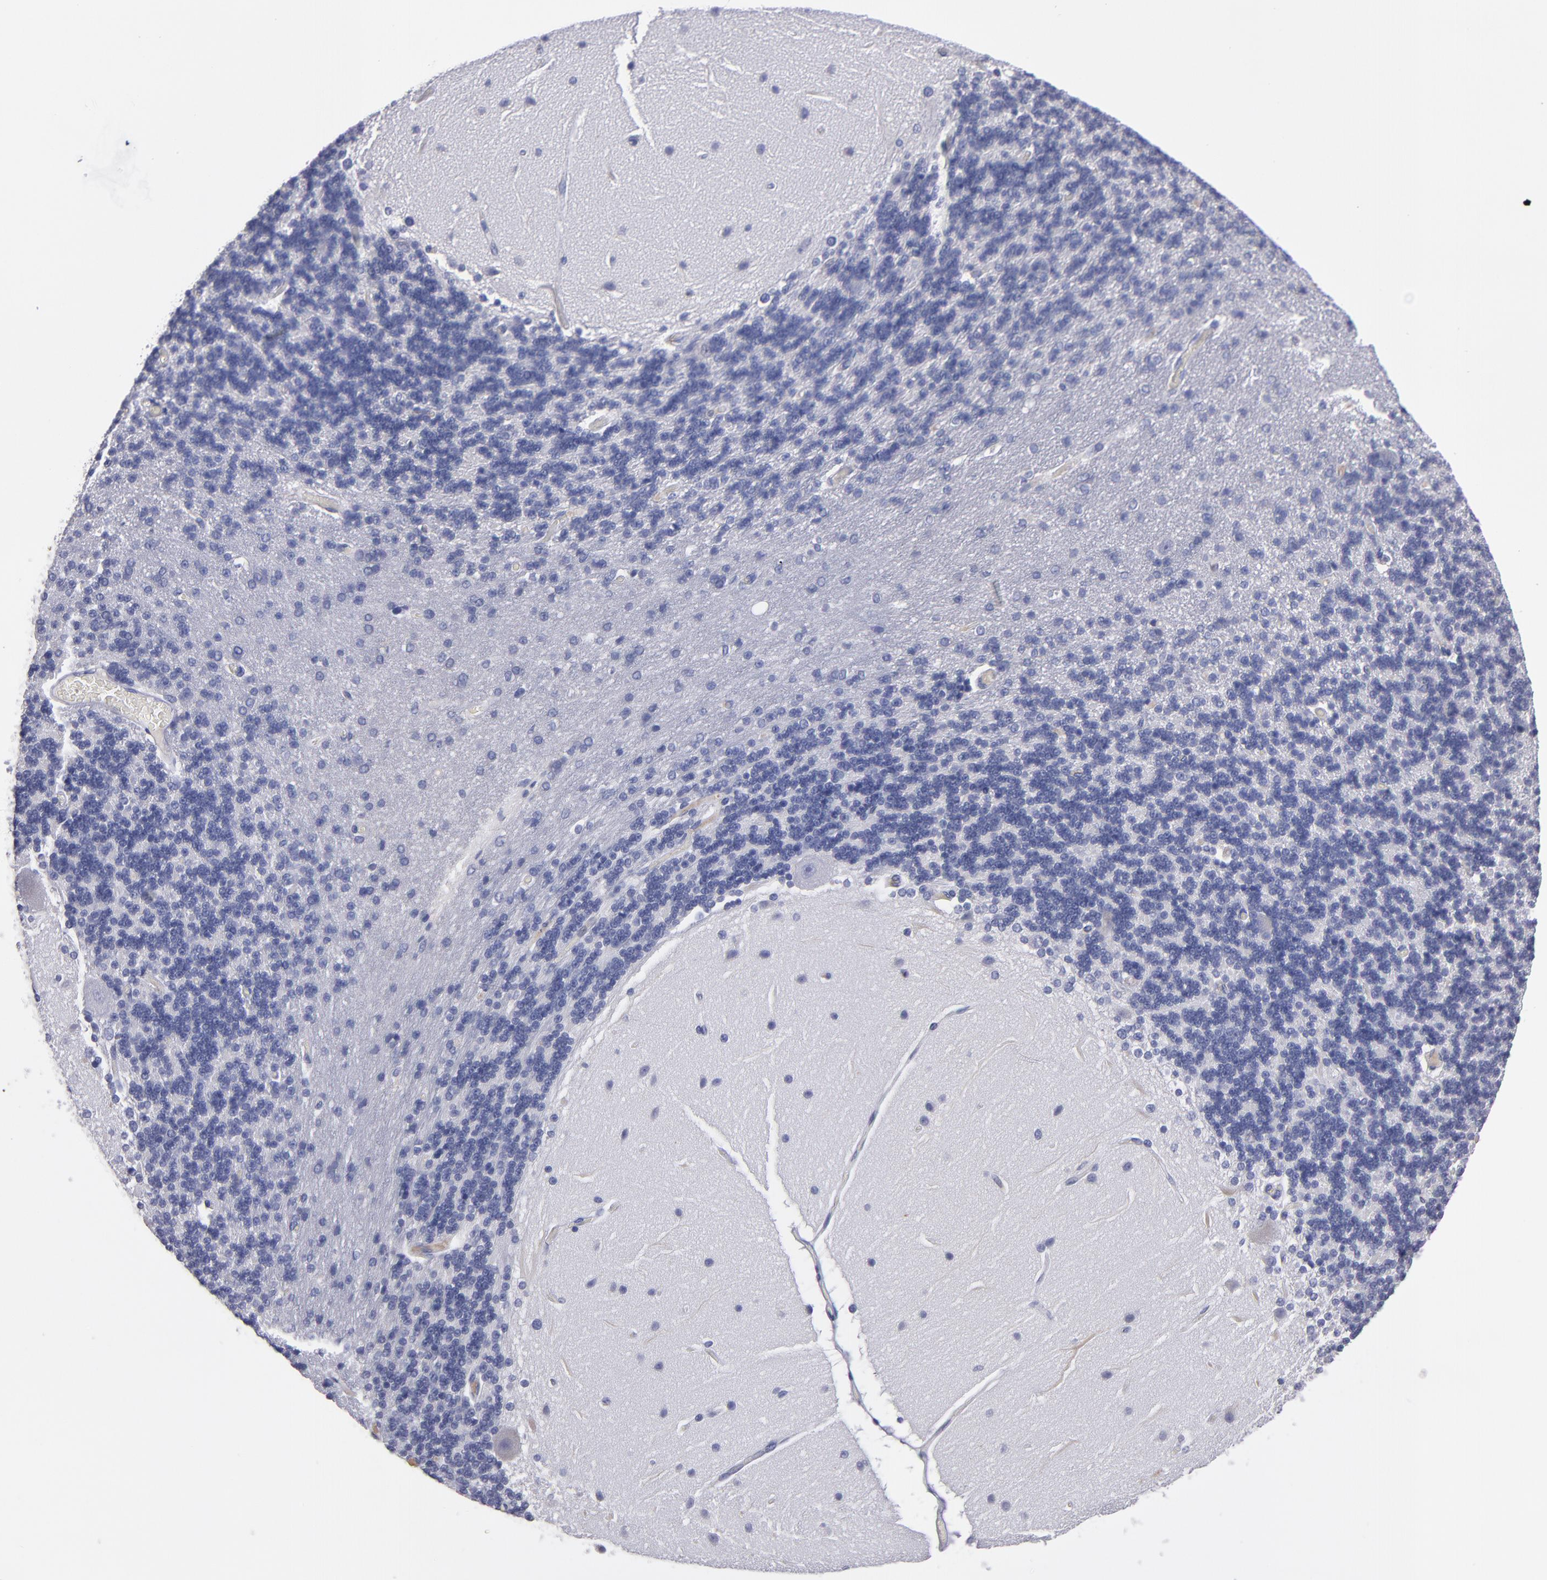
{"staining": {"intensity": "negative", "quantity": "none", "location": "none"}, "tissue": "cerebellum", "cell_type": "Cells in granular layer", "image_type": "normal", "snomed": [{"axis": "morphology", "description": "Normal tissue, NOS"}, {"axis": "topography", "description": "Cerebellum"}], "caption": "Image shows no significant protein positivity in cells in granular layer of unremarkable cerebellum. The staining was performed using DAB to visualize the protein expression in brown, while the nuclei were stained in blue with hematoxylin (Magnification: 20x).", "gene": "CDH3", "patient": {"sex": "female", "age": 54}}